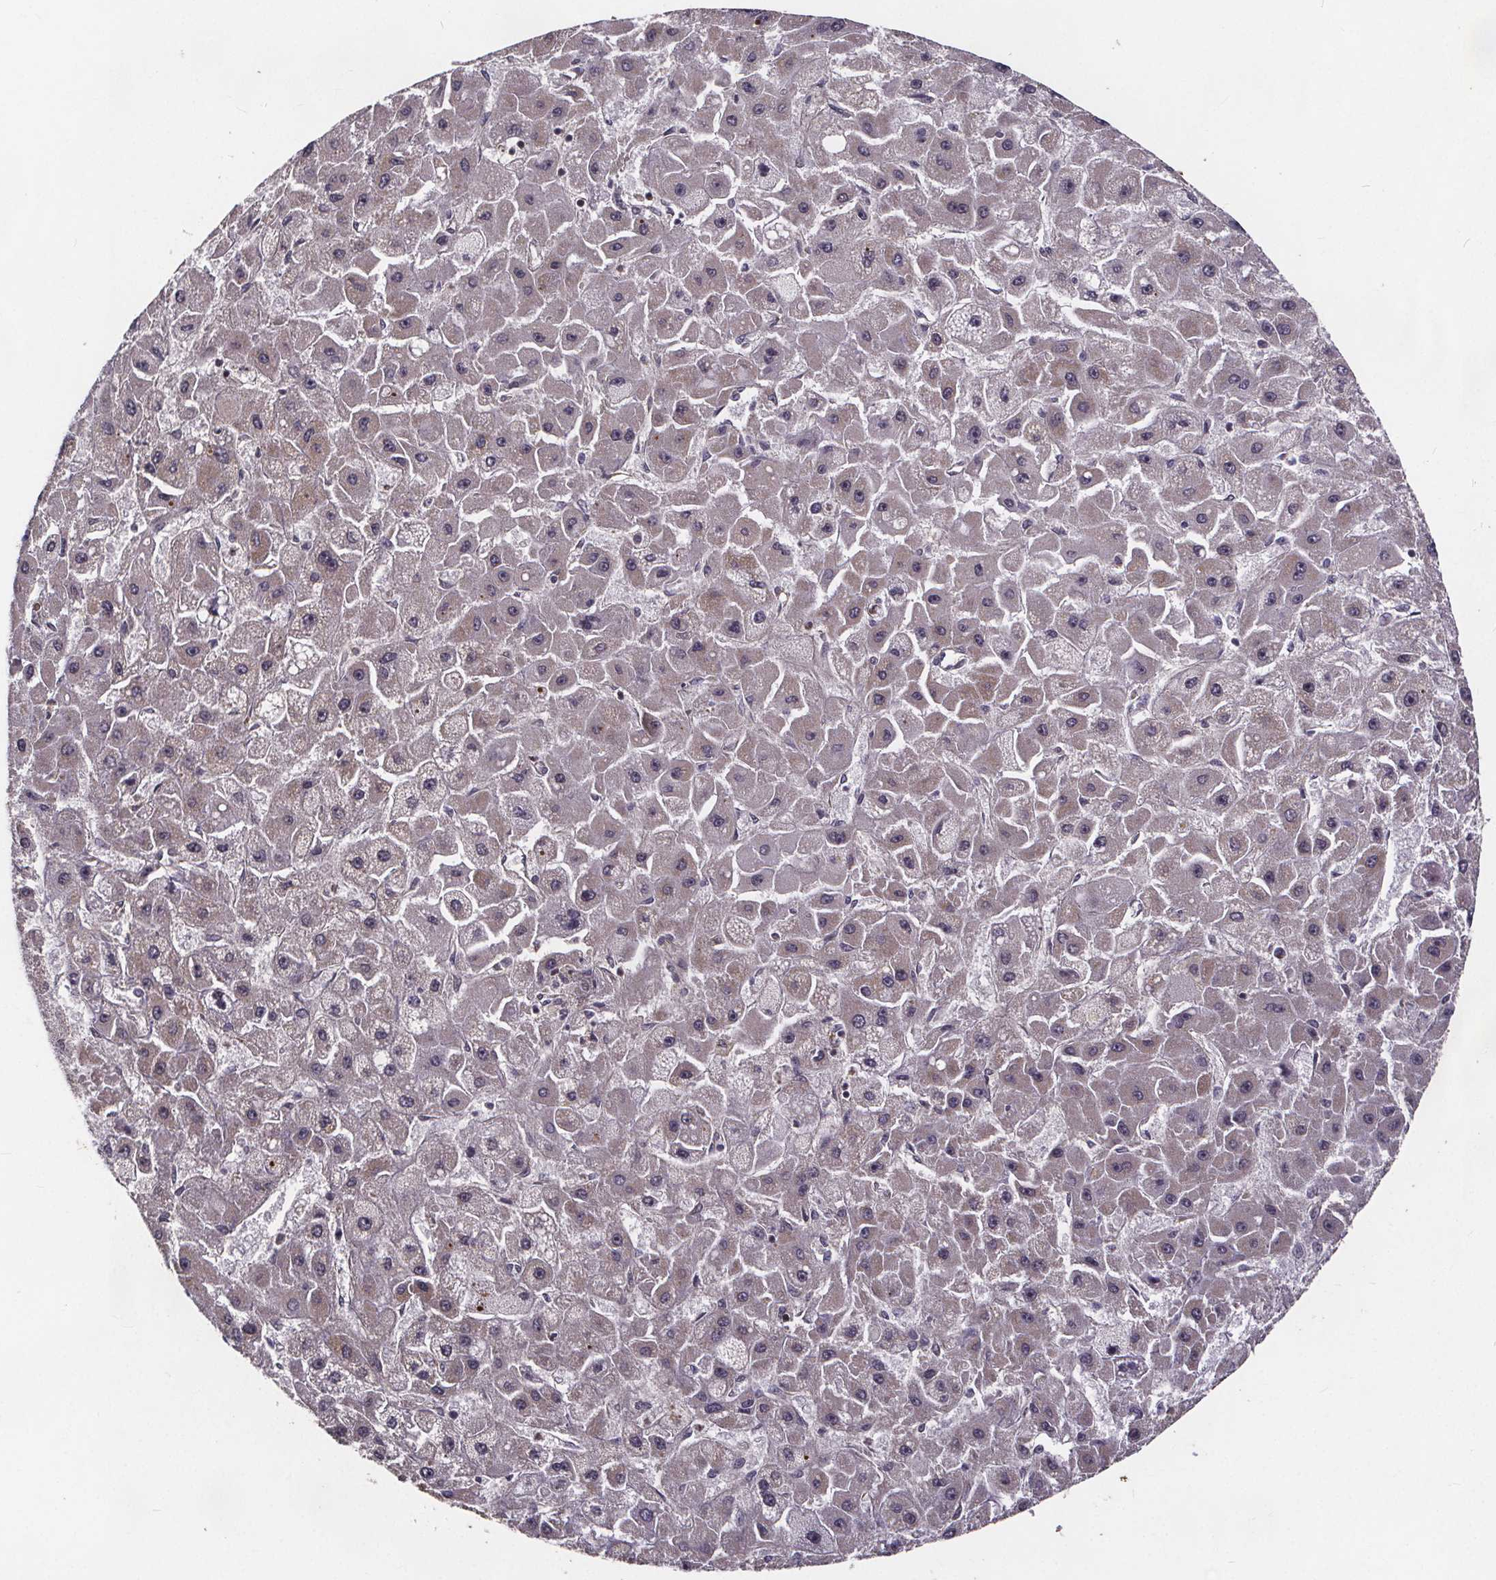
{"staining": {"intensity": "negative", "quantity": "none", "location": "none"}, "tissue": "liver cancer", "cell_type": "Tumor cells", "image_type": "cancer", "snomed": [{"axis": "morphology", "description": "Carcinoma, Hepatocellular, NOS"}, {"axis": "topography", "description": "Liver"}], "caption": "Immunohistochemistry (IHC) of human liver cancer (hepatocellular carcinoma) exhibits no expression in tumor cells.", "gene": "YME1L1", "patient": {"sex": "female", "age": 25}}